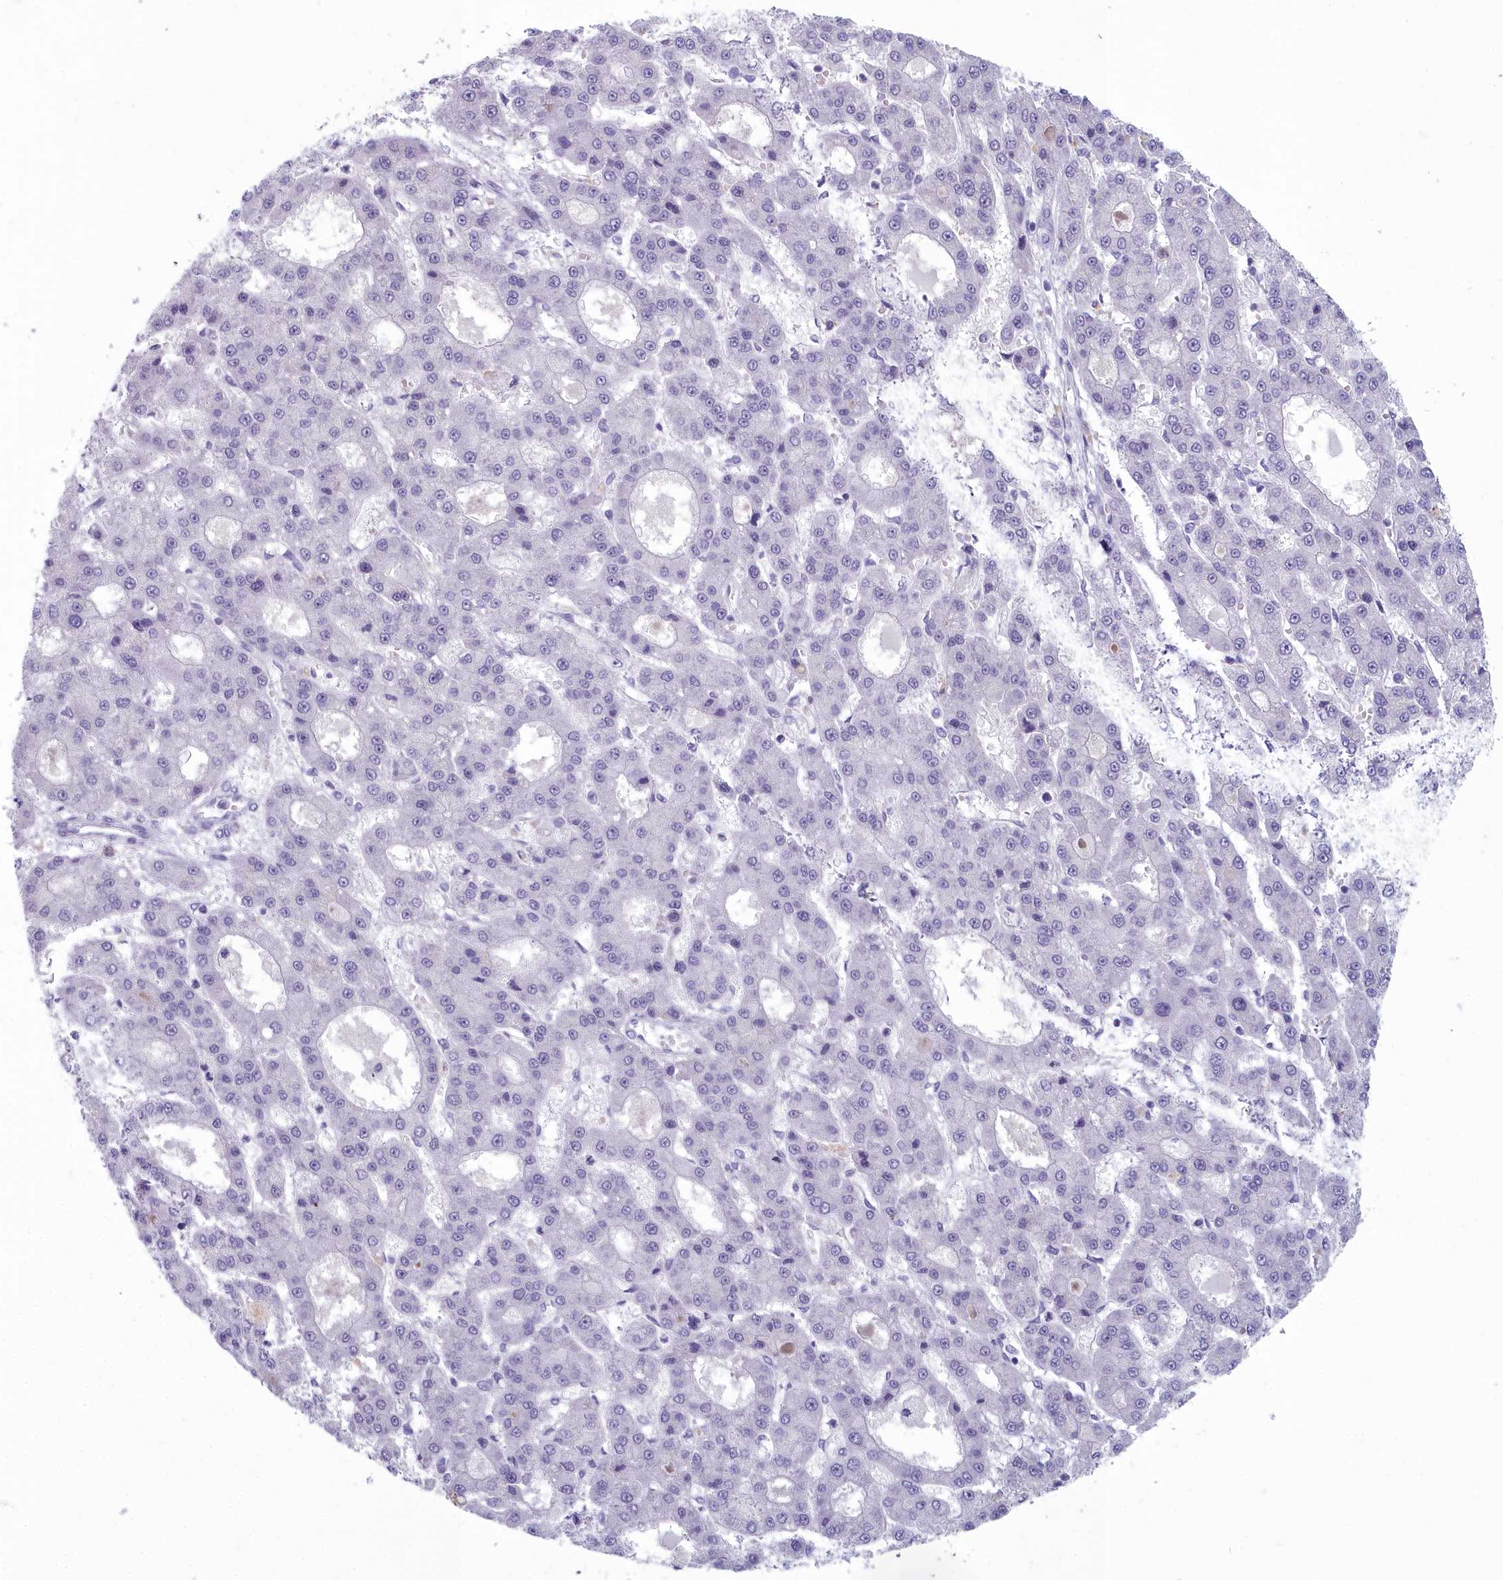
{"staining": {"intensity": "negative", "quantity": "none", "location": "none"}, "tissue": "liver cancer", "cell_type": "Tumor cells", "image_type": "cancer", "snomed": [{"axis": "morphology", "description": "Carcinoma, Hepatocellular, NOS"}, {"axis": "topography", "description": "Liver"}], "caption": "Image shows no protein expression in tumor cells of liver hepatocellular carcinoma tissue. (DAB IHC, high magnification).", "gene": "INSYN2A", "patient": {"sex": "male", "age": 70}}